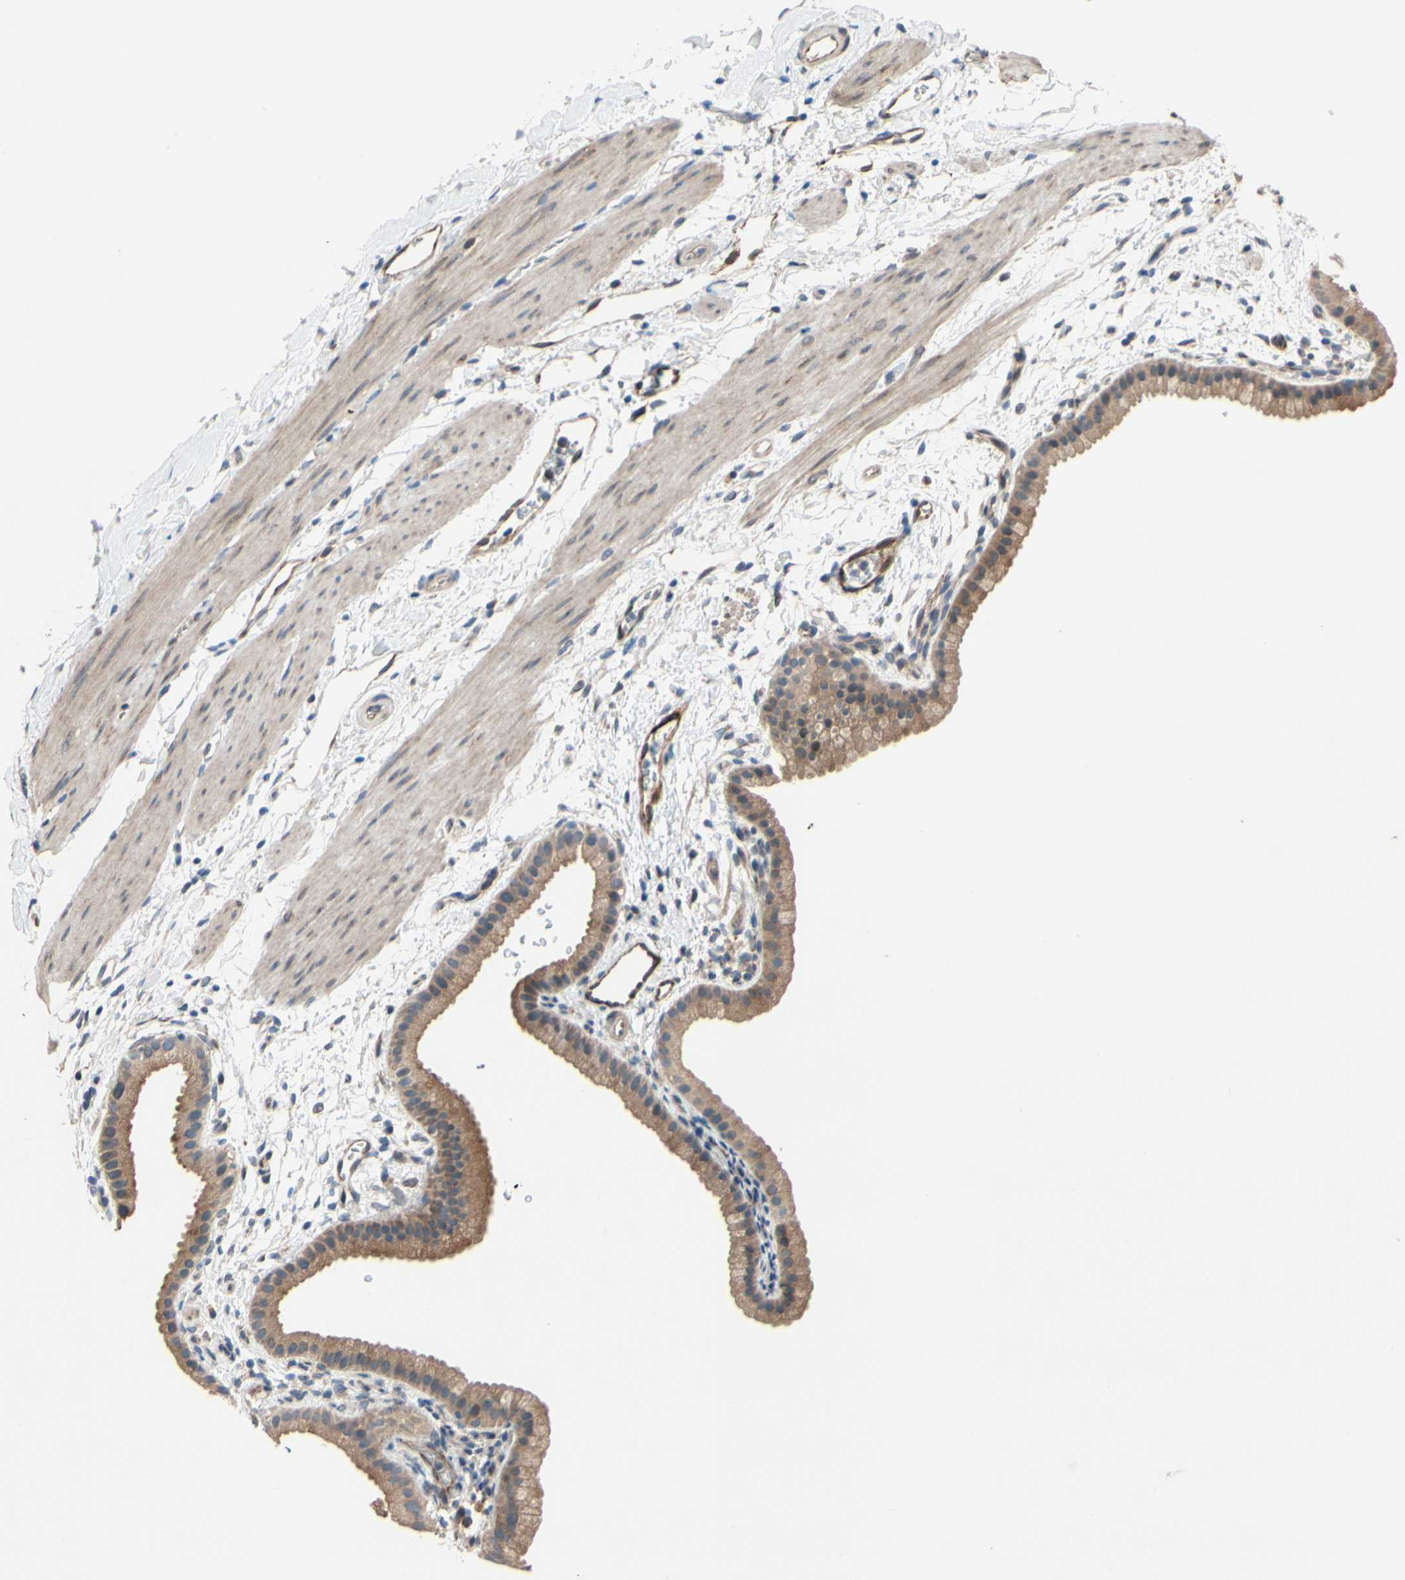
{"staining": {"intensity": "moderate", "quantity": ">75%", "location": "cytoplasmic/membranous"}, "tissue": "gallbladder", "cell_type": "Glandular cells", "image_type": "normal", "snomed": [{"axis": "morphology", "description": "Normal tissue, NOS"}, {"axis": "topography", "description": "Gallbladder"}], "caption": "This image exhibits immunohistochemistry (IHC) staining of normal human gallbladder, with medium moderate cytoplasmic/membranous expression in about >75% of glandular cells.", "gene": "PRXL2A", "patient": {"sex": "female", "age": 64}}